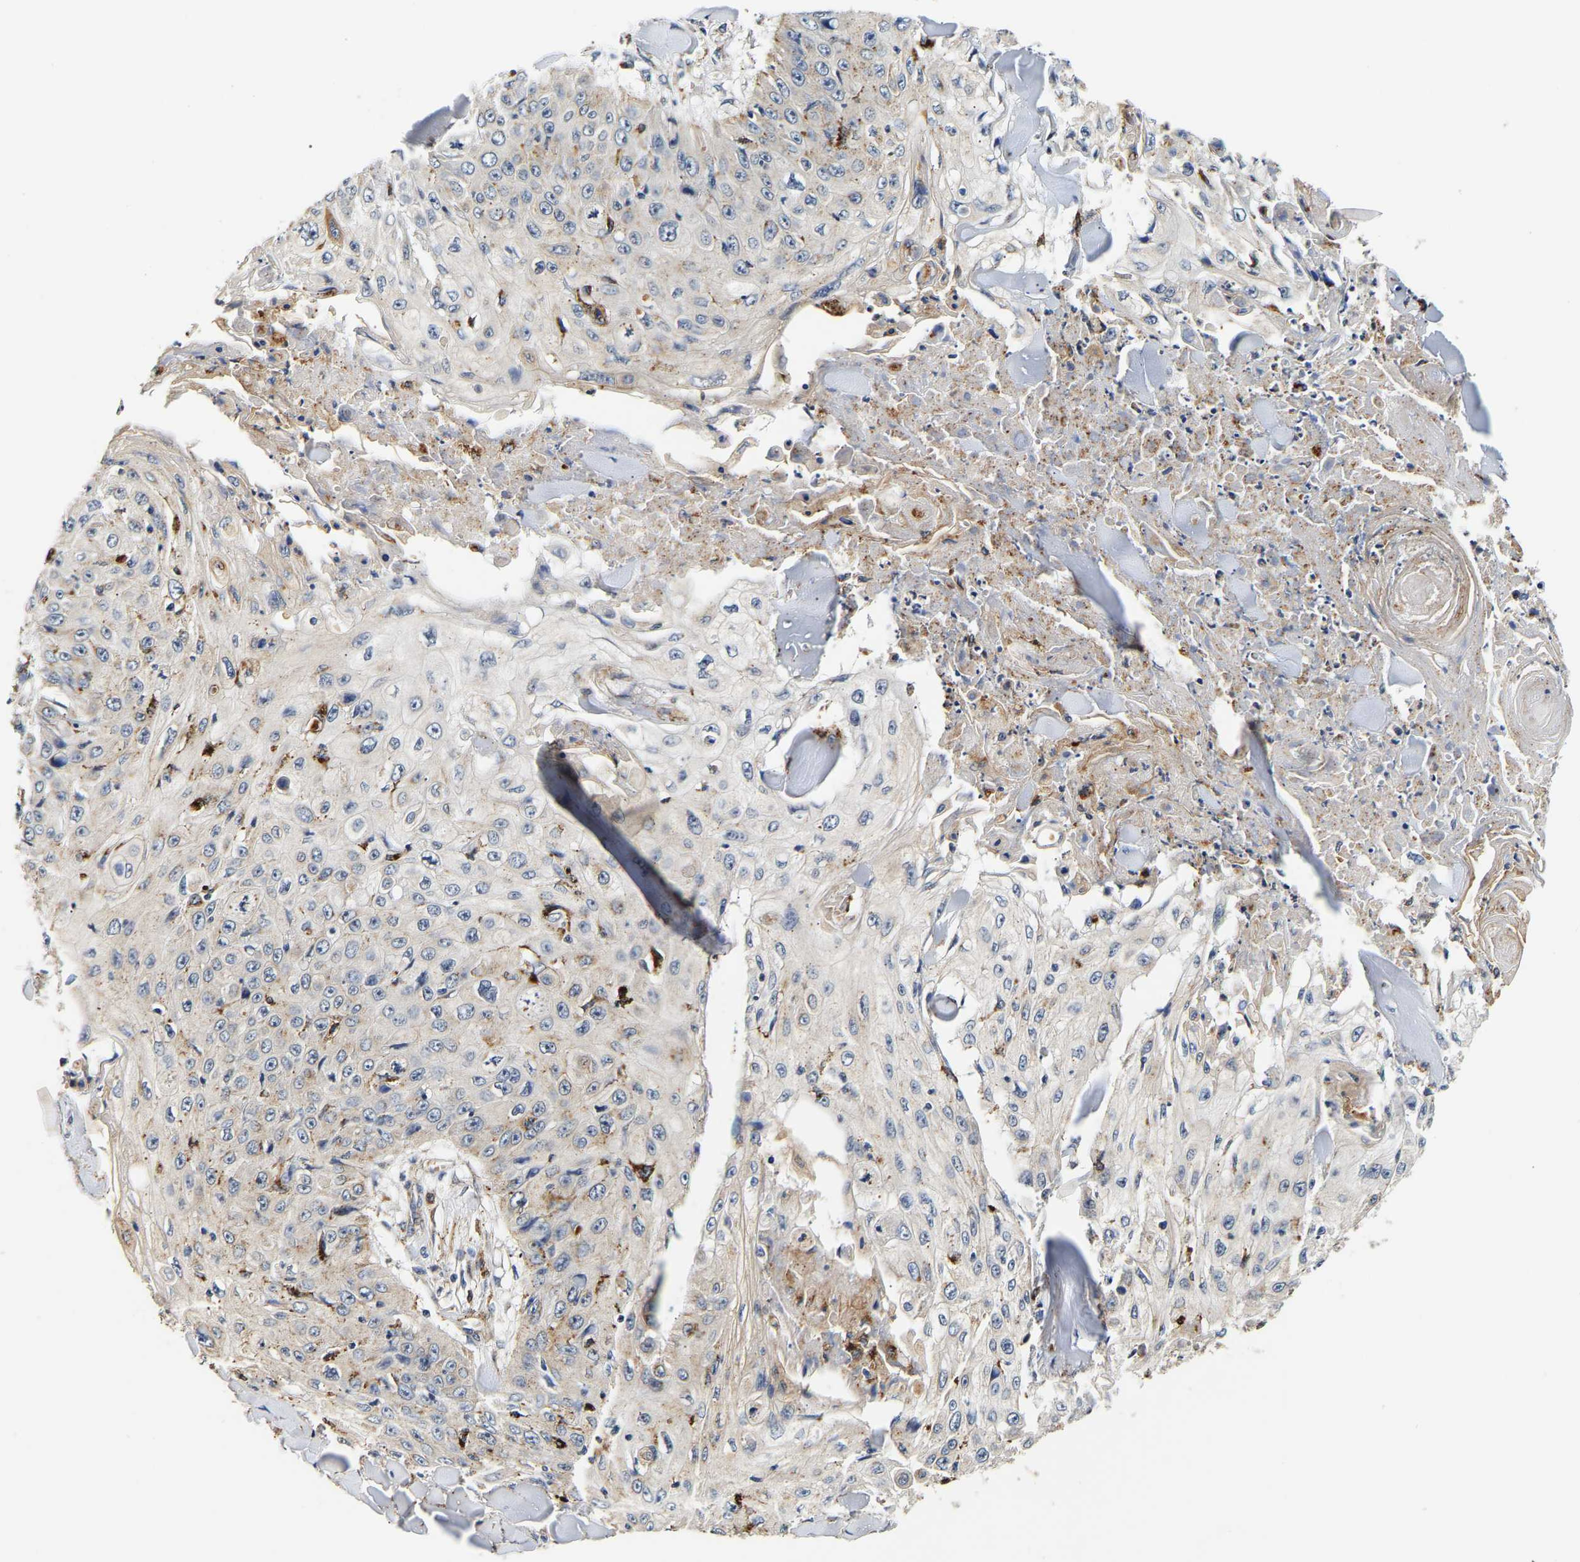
{"staining": {"intensity": "moderate", "quantity": "<25%", "location": "cytoplasmic/membranous"}, "tissue": "skin cancer", "cell_type": "Tumor cells", "image_type": "cancer", "snomed": [{"axis": "morphology", "description": "Squamous cell carcinoma, NOS"}, {"axis": "topography", "description": "Skin"}], "caption": "Brown immunohistochemical staining in human skin cancer (squamous cell carcinoma) exhibits moderate cytoplasmic/membranous expression in about <25% of tumor cells. (IHC, brightfield microscopy, high magnification).", "gene": "SMU1", "patient": {"sex": "male", "age": 86}}